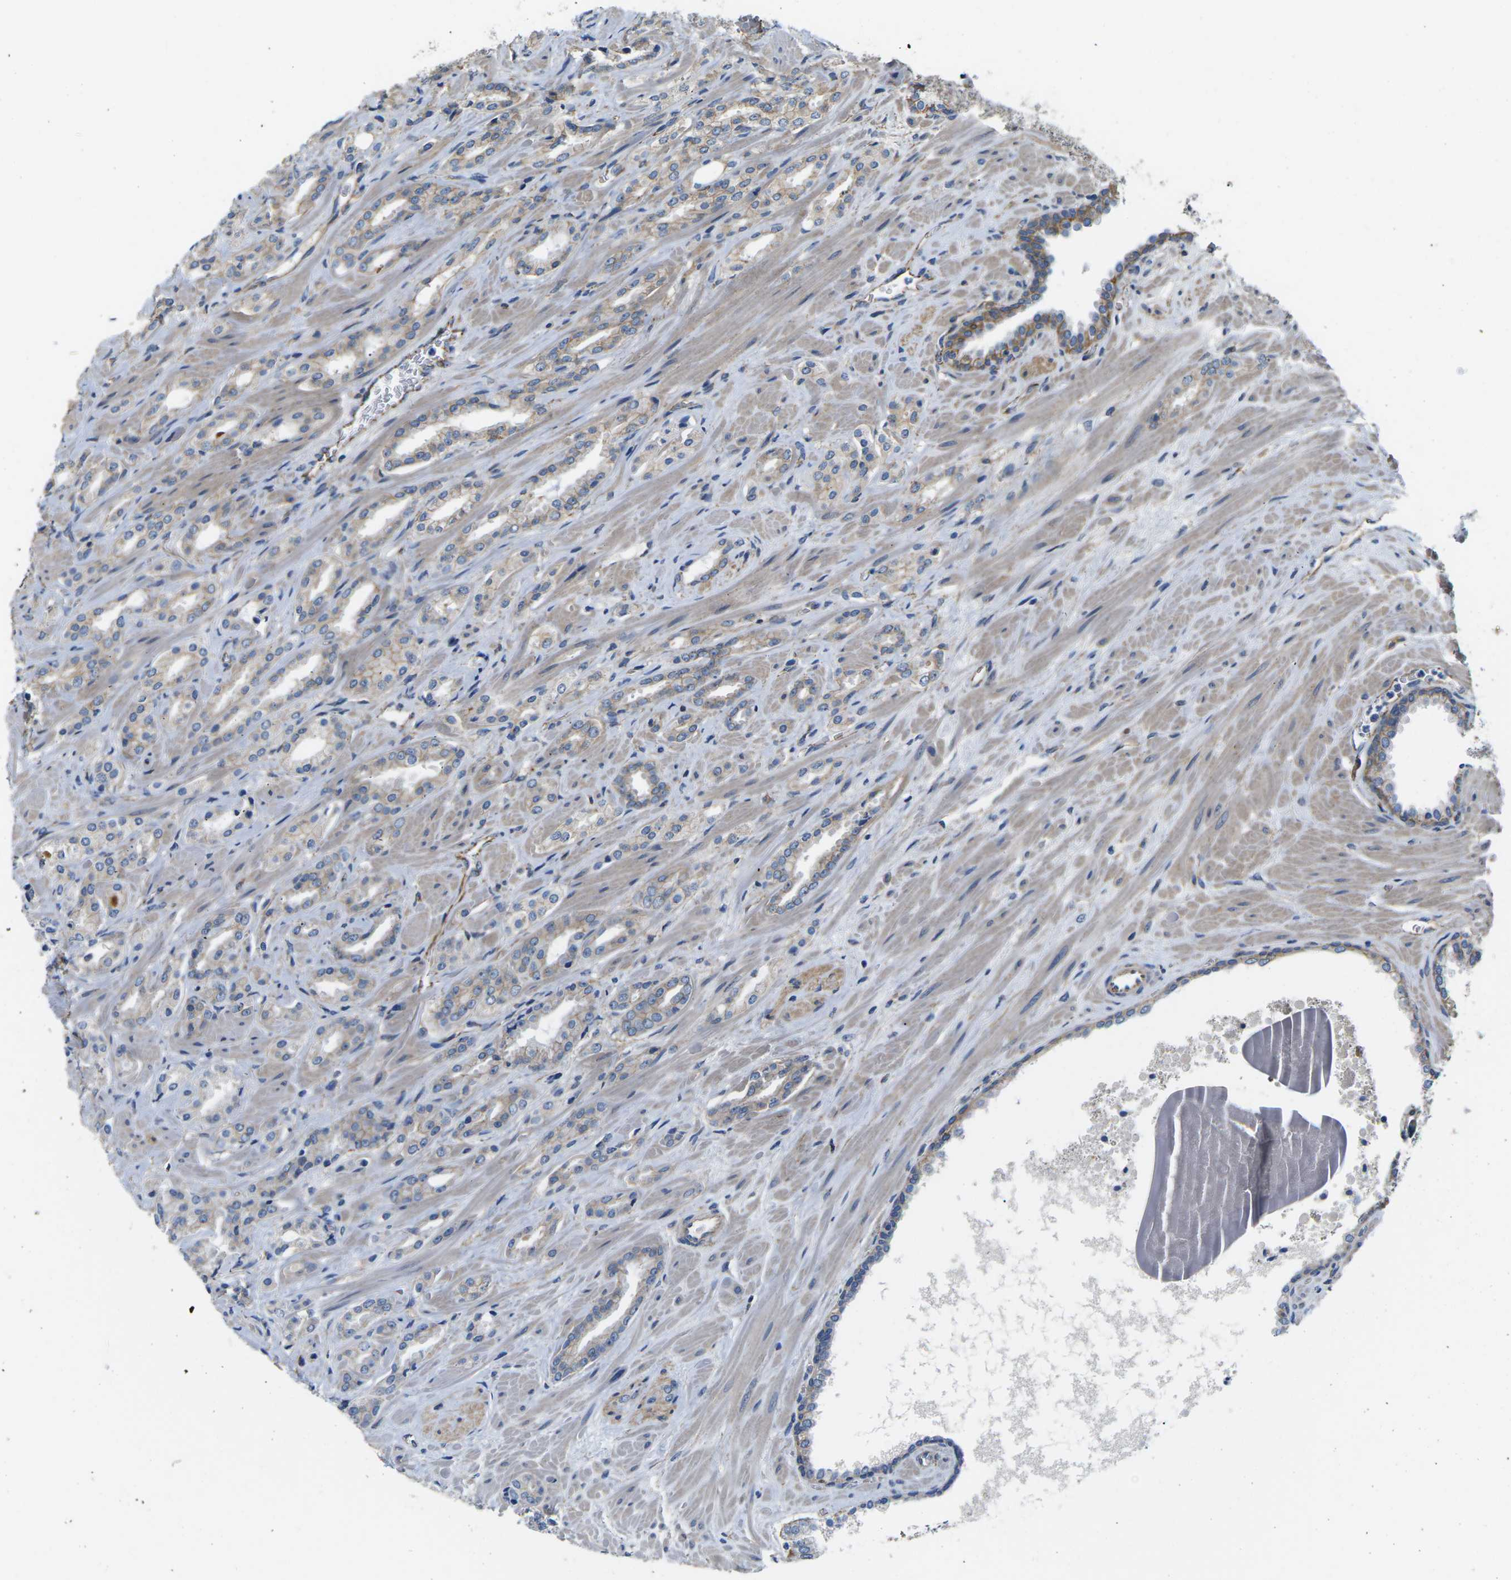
{"staining": {"intensity": "weak", "quantity": ">75%", "location": "cytoplasmic/membranous"}, "tissue": "prostate cancer", "cell_type": "Tumor cells", "image_type": "cancer", "snomed": [{"axis": "morphology", "description": "Adenocarcinoma, High grade"}, {"axis": "topography", "description": "Prostate"}], "caption": "The immunohistochemical stain labels weak cytoplasmic/membranous expression in tumor cells of high-grade adenocarcinoma (prostate) tissue. The staining was performed using DAB (3,3'-diaminobenzidine) to visualize the protein expression in brown, while the nuclei were stained in blue with hematoxylin (Magnification: 20x).", "gene": "CTNND1", "patient": {"sex": "male", "age": 64}}